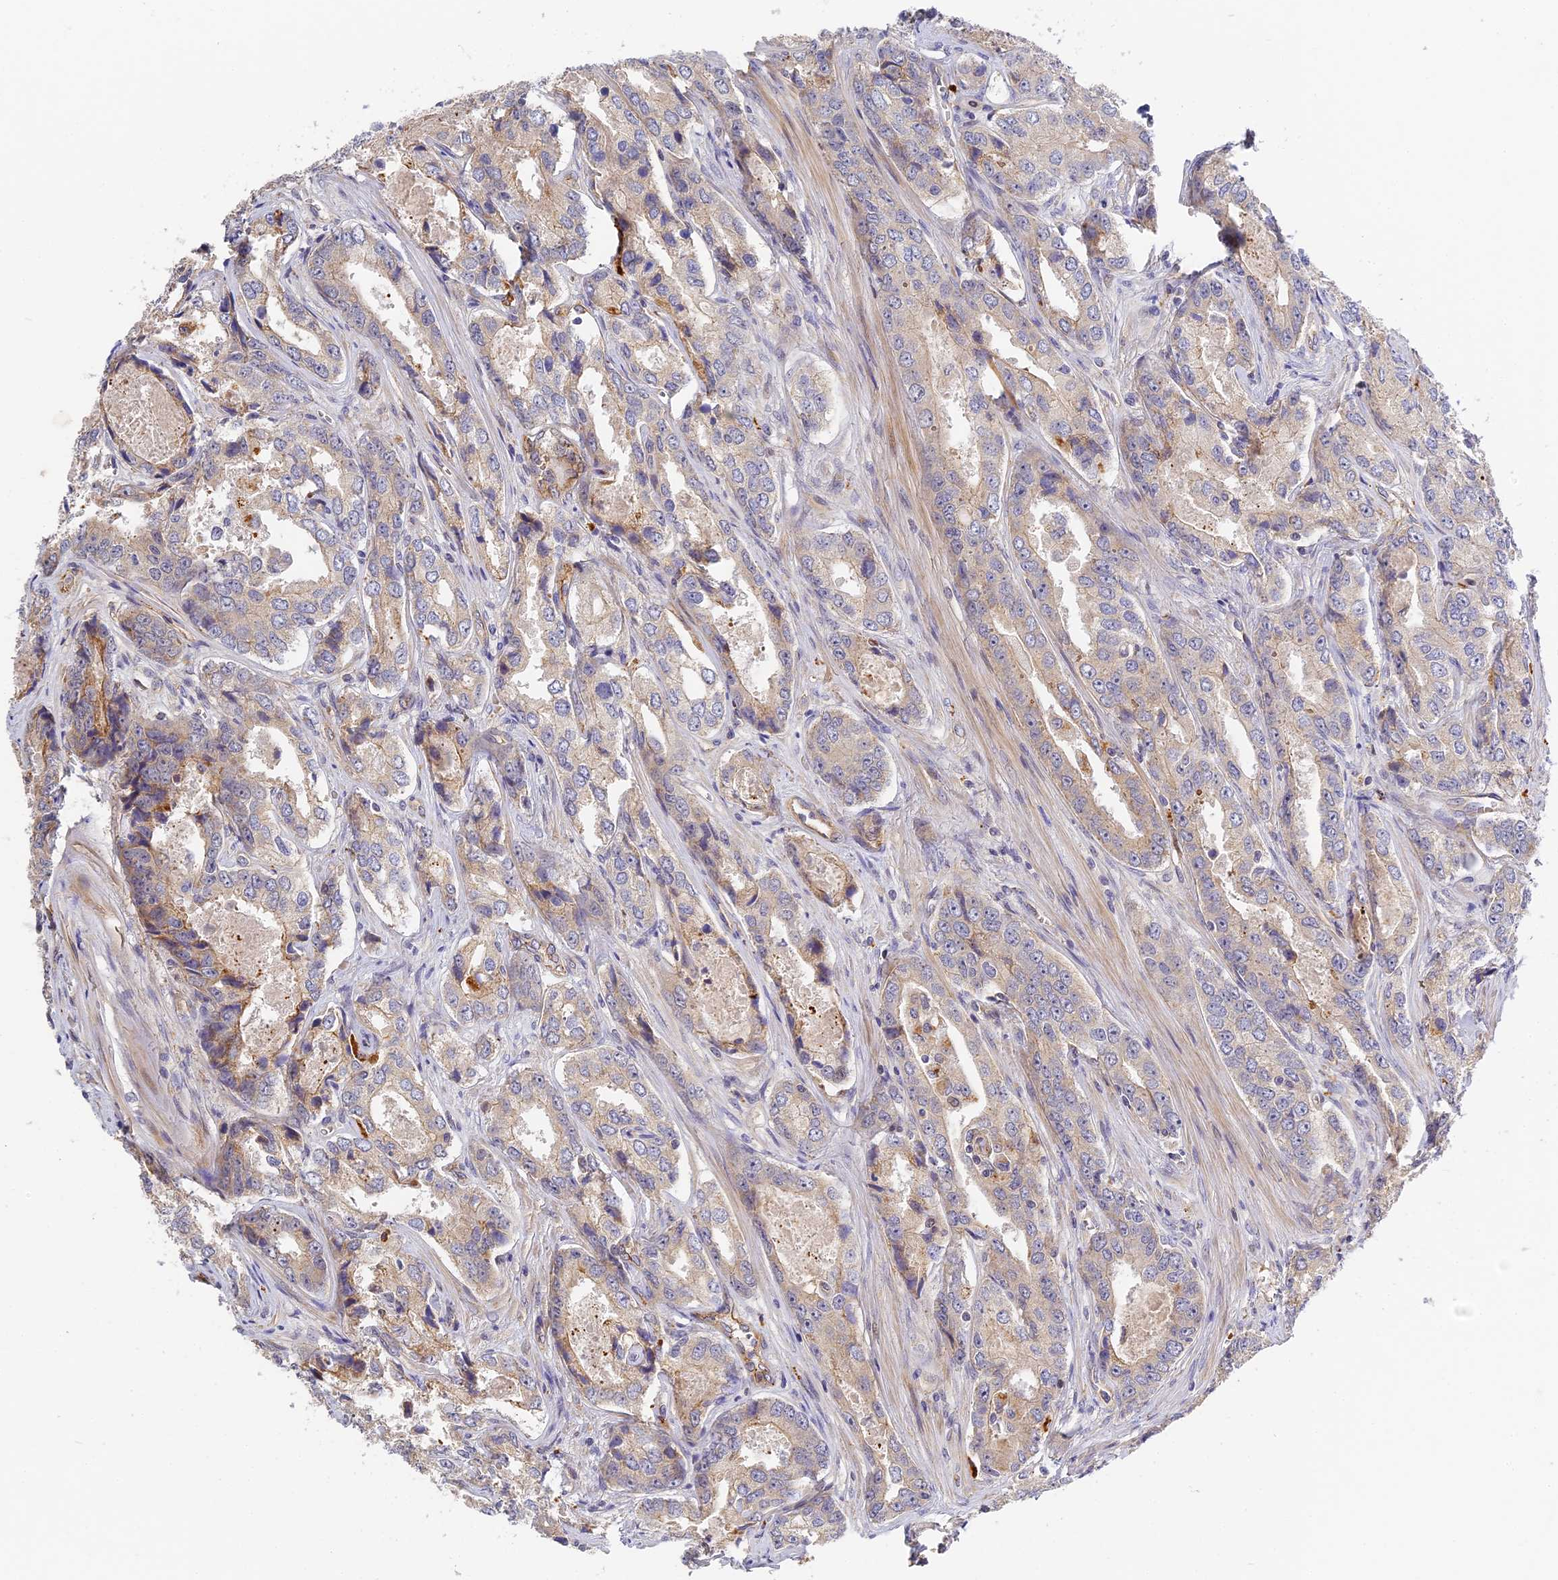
{"staining": {"intensity": "moderate", "quantity": "<25%", "location": "cytoplasmic/membranous"}, "tissue": "prostate cancer", "cell_type": "Tumor cells", "image_type": "cancer", "snomed": [{"axis": "morphology", "description": "Adenocarcinoma, Low grade"}, {"axis": "topography", "description": "Prostate"}], "caption": "Prostate adenocarcinoma (low-grade) was stained to show a protein in brown. There is low levels of moderate cytoplasmic/membranous positivity in approximately <25% of tumor cells.", "gene": "MISP3", "patient": {"sex": "male", "age": 68}}